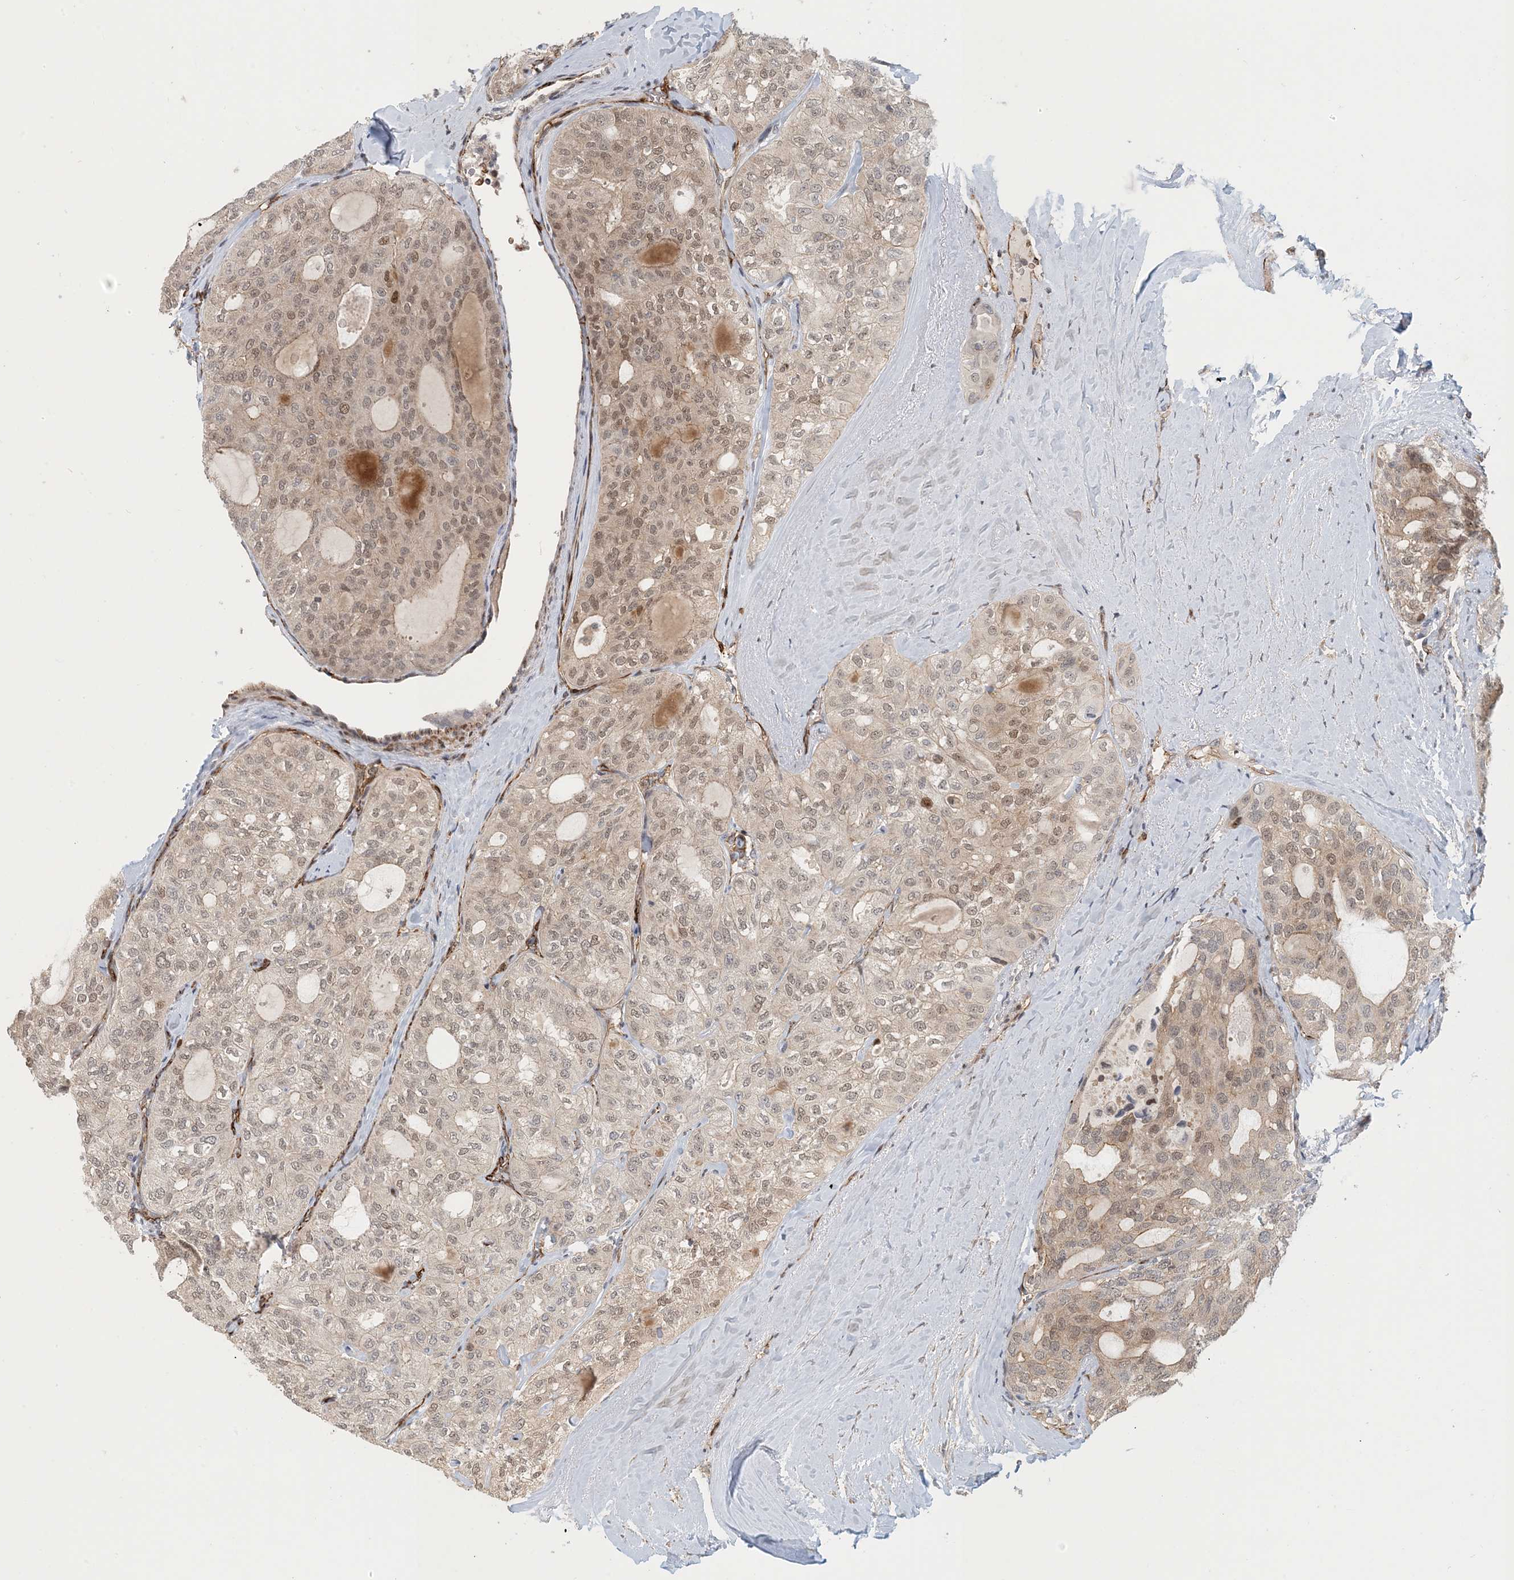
{"staining": {"intensity": "moderate", "quantity": "<25%", "location": "nuclear"}, "tissue": "thyroid cancer", "cell_type": "Tumor cells", "image_type": "cancer", "snomed": [{"axis": "morphology", "description": "Follicular adenoma carcinoma, NOS"}, {"axis": "topography", "description": "Thyroid gland"}], "caption": "Immunohistochemical staining of follicular adenoma carcinoma (thyroid) demonstrates low levels of moderate nuclear protein staining in approximately <25% of tumor cells.", "gene": "MAPKBP1", "patient": {"sex": "male", "age": 75}}